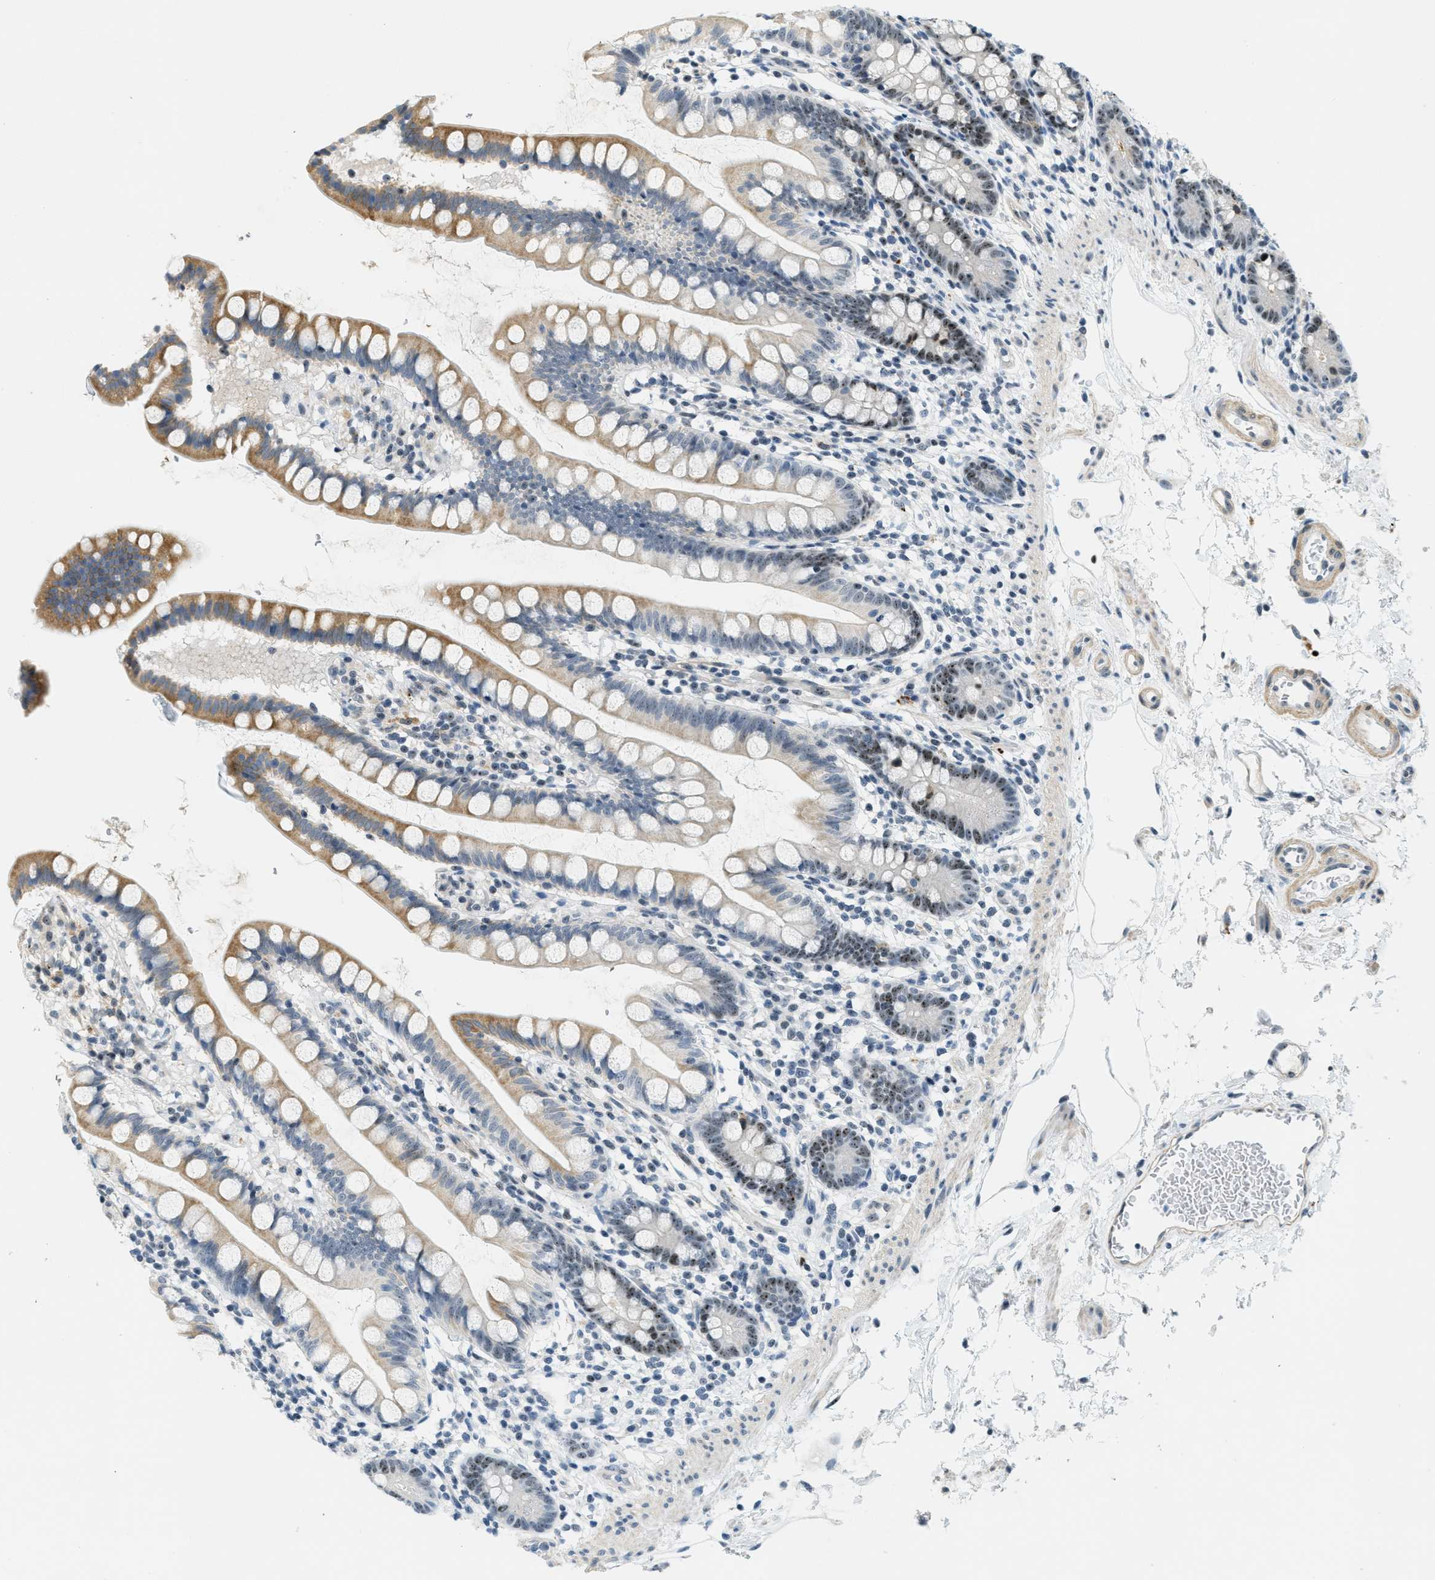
{"staining": {"intensity": "moderate", "quantity": "25%-75%", "location": "cytoplasmic/membranous,nuclear"}, "tissue": "small intestine", "cell_type": "Glandular cells", "image_type": "normal", "snomed": [{"axis": "morphology", "description": "Normal tissue, NOS"}, {"axis": "topography", "description": "Small intestine"}], "caption": "Glandular cells exhibit medium levels of moderate cytoplasmic/membranous,nuclear expression in about 25%-75% of cells in benign human small intestine. Nuclei are stained in blue.", "gene": "DDX47", "patient": {"sex": "female", "age": 84}}